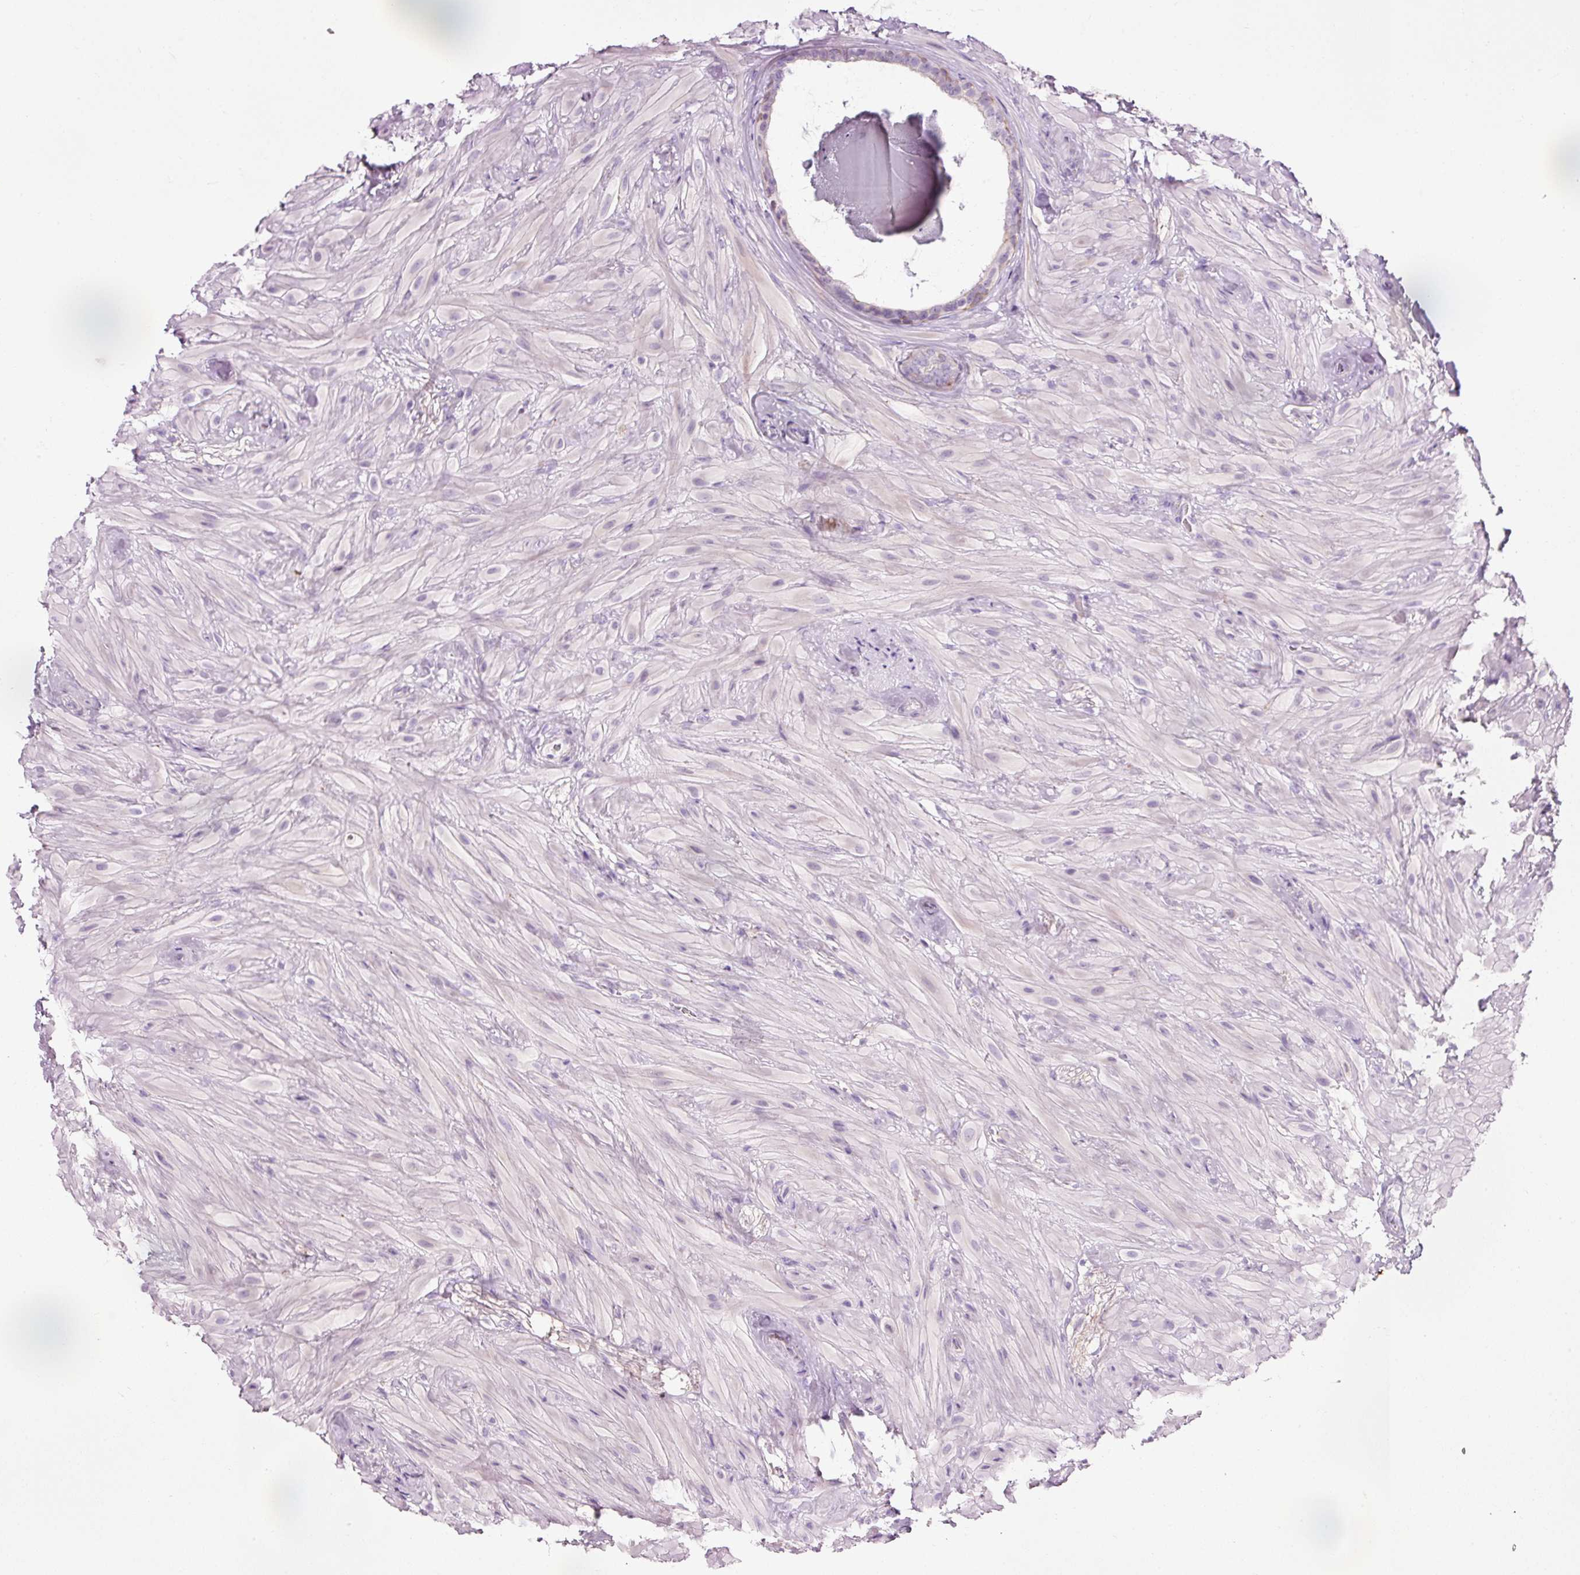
{"staining": {"intensity": "weak", "quantity": "25%-75%", "location": "cytoplasmic/membranous"}, "tissue": "seminal vesicle", "cell_type": "Glandular cells", "image_type": "normal", "snomed": [{"axis": "morphology", "description": "Normal tissue, NOS"}, {"axis": "topography", "description": "Seminal veicle"}], "caption": "Protein staining of benign seminal vesicle demonstrates weak cytoplasmic/membranous expression in about 25%-75% of glandular cells.", "gene": "DHRS11", "patient": {"sex": "male", "age": 60}}